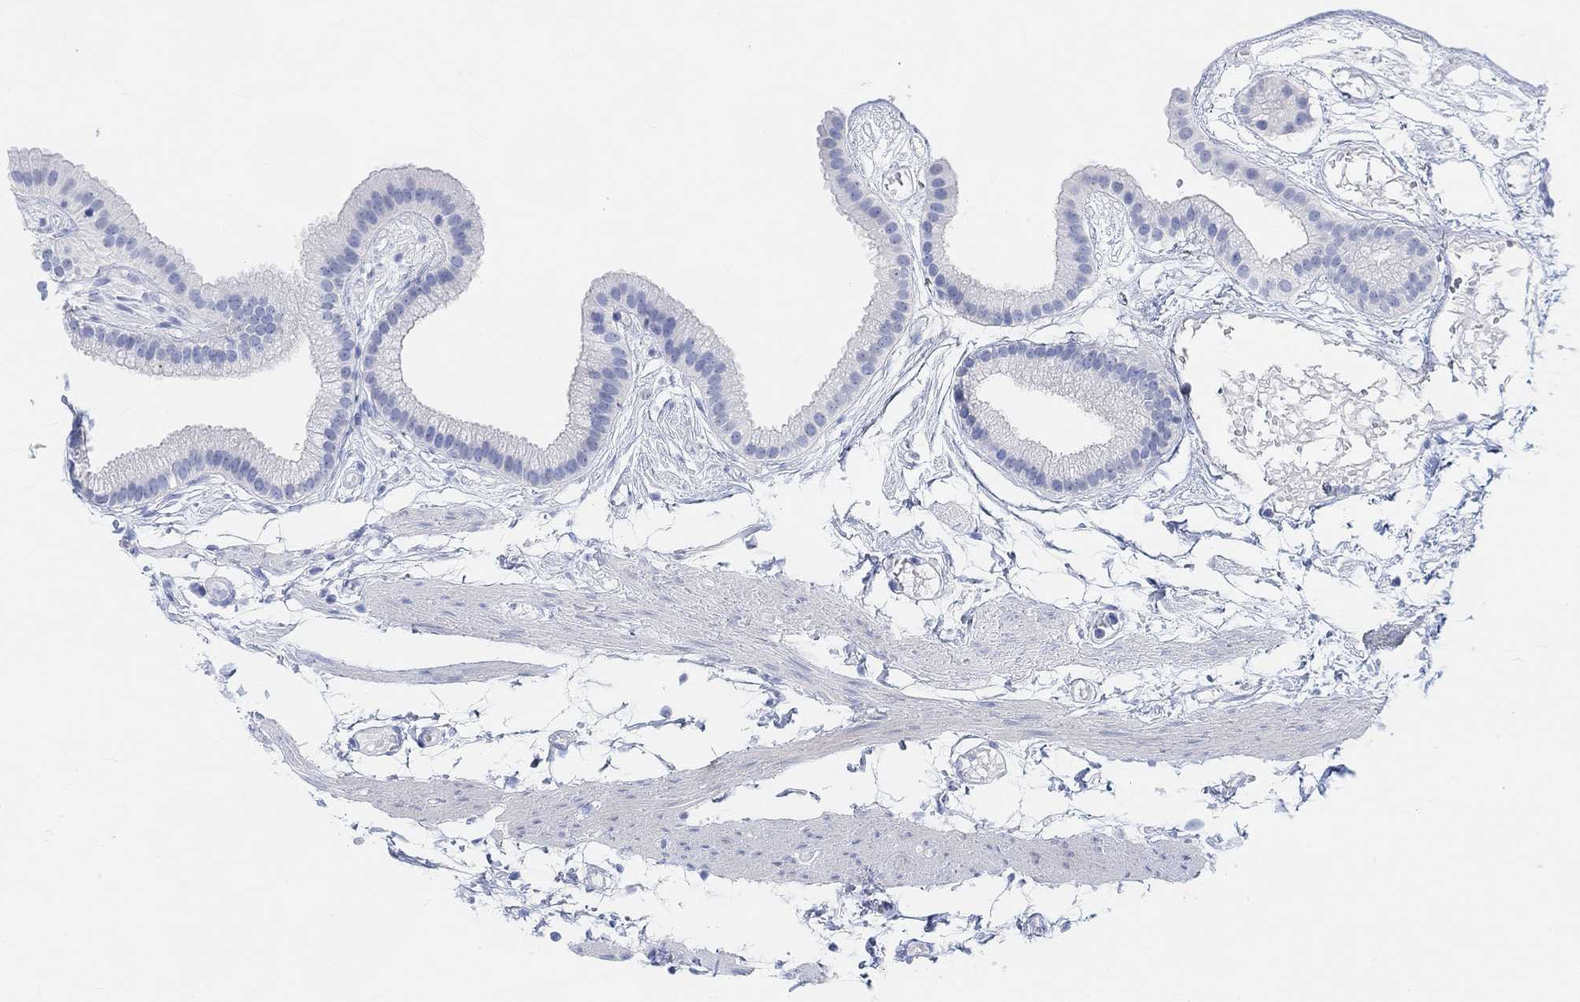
{"staining": {"intensity": "negative", "quantity": "none", "location": "none"}, "tissue": "gallbladder", "cell_type": "Glandular cells", "image_type": "normal", "snomed": [{"axis": "morphology", "description": "Normal tissue, NOS"}, {"axis": "topography", "description": "Gallbladder"}], "caption": "This is an immunohistochemistry (IHC) micrograph of unremarkable human gallbladder. There is no positivity in glandular cells.", "gene": "ENO4", "patient": {"sex": "female", "age": 45}}